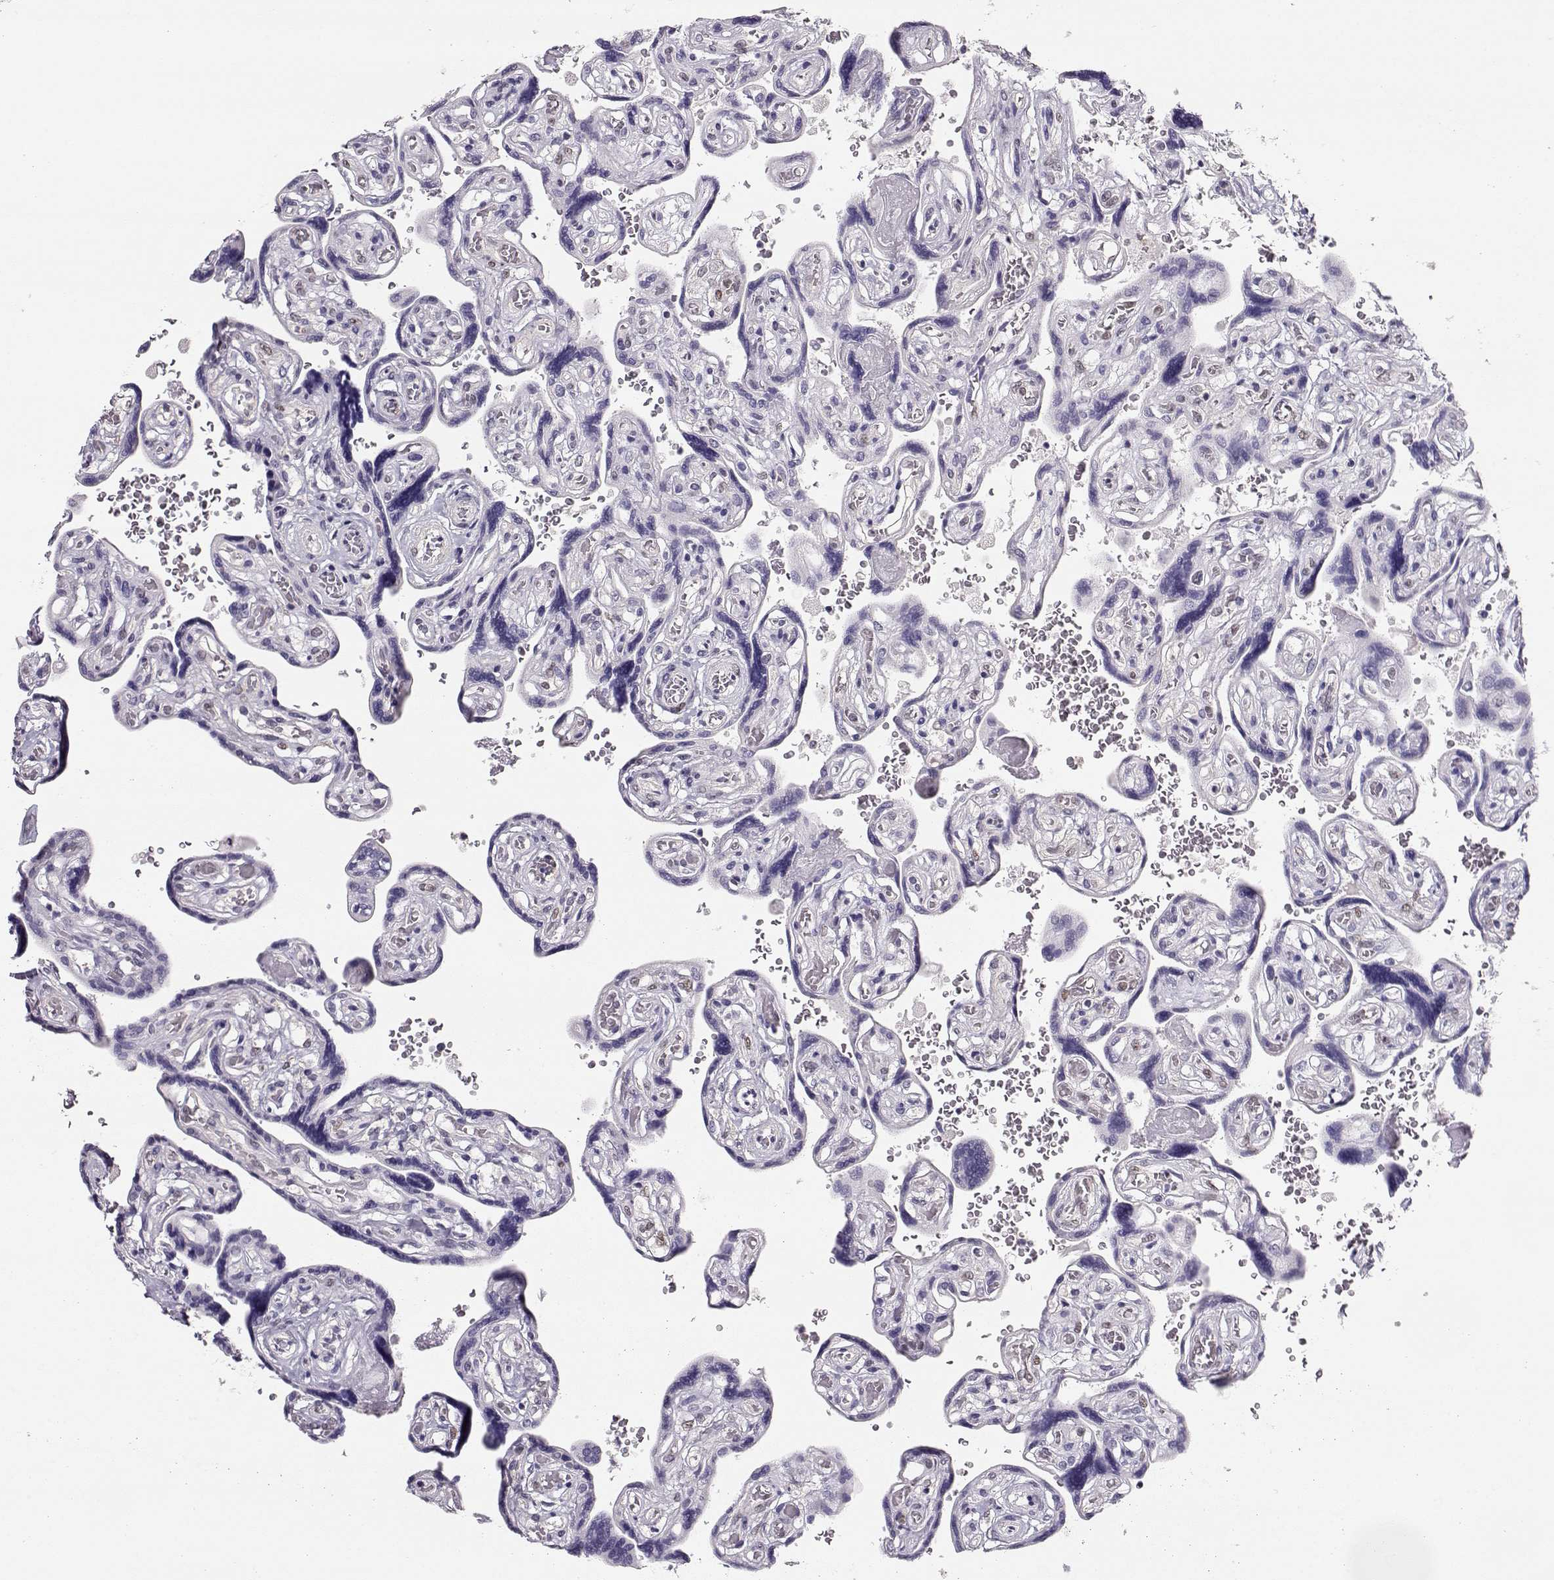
{"staining": {"intensity": "moderate", "quantity": "25%-75%", "location": "nuclear"}, "tissue": "placenta", "cell_type": "Decidual cells", "image_type": "normal", "snomed": [{"axis": "morphology", "description": "Normal tissue, NOS"}, {"axis": "topography", "description": "Placenta"}], "caption": "Protein expression analysis of normal placenta reveals moderate nuclear positivity in about 25%-75% of decidual cells.", "gene": "POLI", "patient": {"sex": "female", "age": 32}}